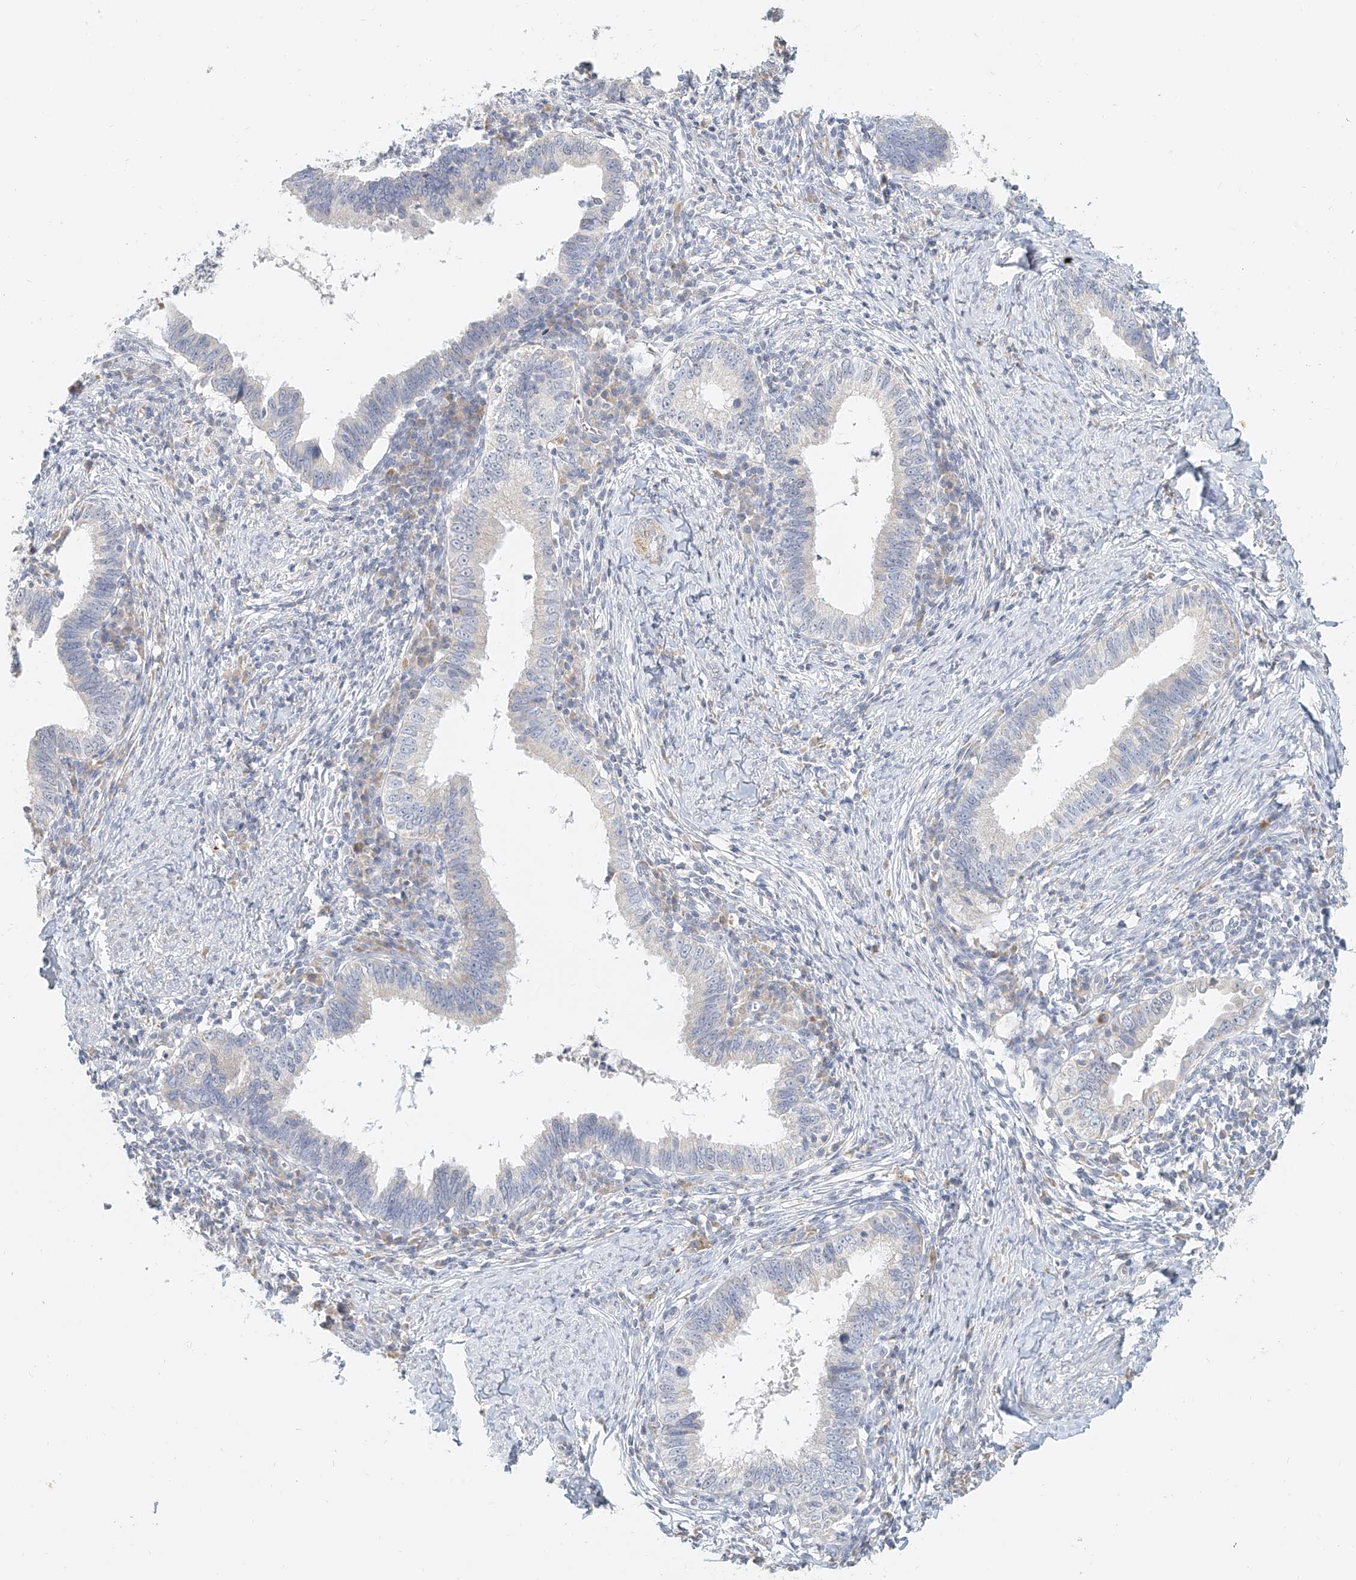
{"staining": {"intensity": "negative", "quantity": "none", "location": "none"}, "tissue": "cervical cancer", "cell_type": "Tumor cells", "image_type": "cancer", "snomed": [{"axis": "morphology", "description": "Adenocarcinoma, NOS"}, {"axis": "topography", "description": "Cervix"}], "caption": "Tumor cells are negative for protein expression in human cervical adenocarcinoma.", "gene": "CXorf58", "patient": {"sex": "female", "age": 36}}